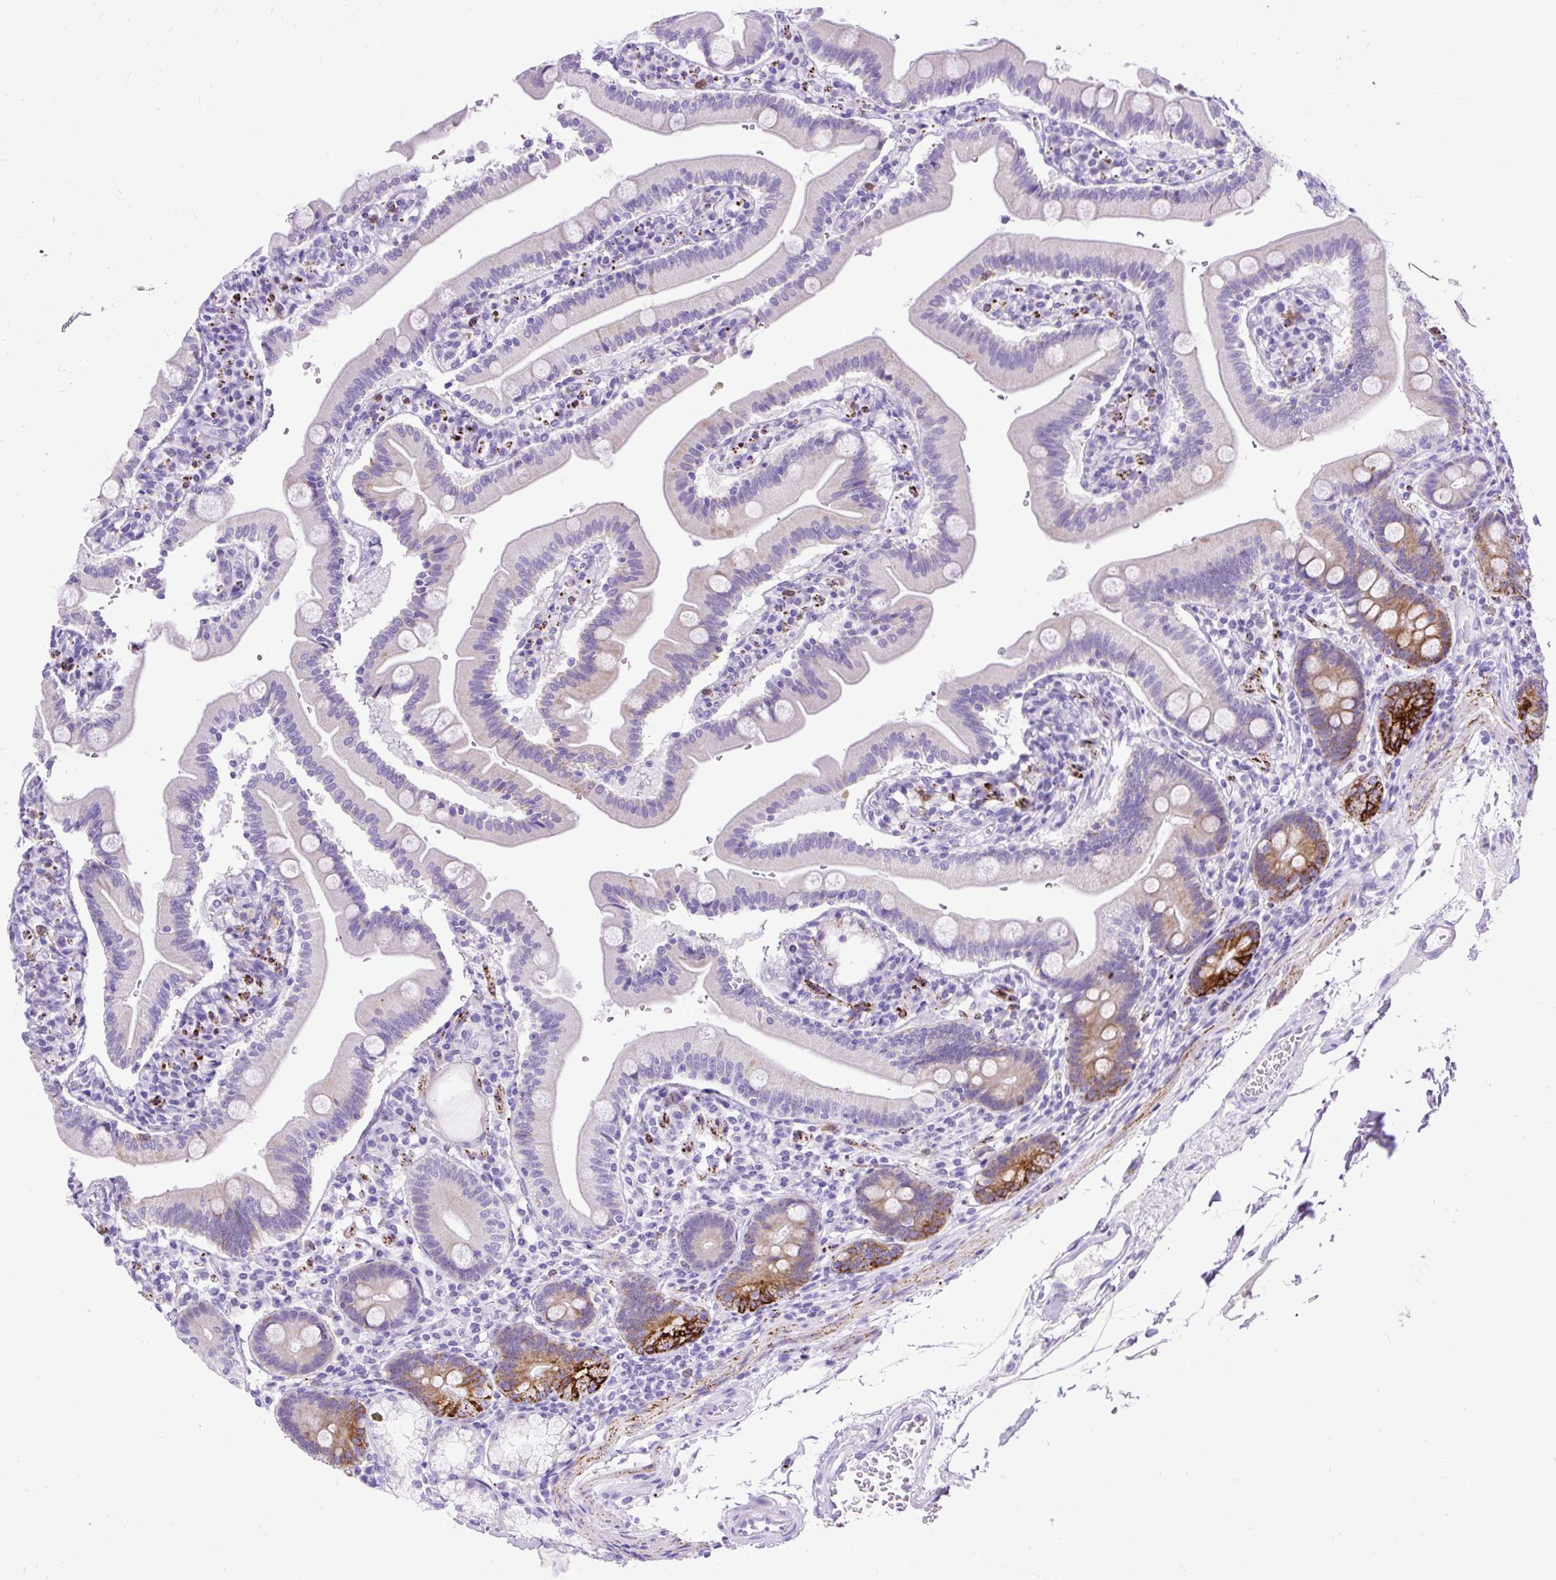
{"staining": {"intensity": "strong", "quantity": "25%-75%", "location": "cytoplasmic/membranous"}, "tissue": "duodenum", "cell_type": "Glandular cells", "image_type": "normal", "snomed": [{"axis": "morphology", "description": "Normal tissue, NOS"}, {"axis": "topography", "description": "Duodenum"}], "caption": "Protein expression analysis of benign duodenum shows strong cytoplasmic/membranous positivity in about 25%-75% of glandular cells. The staining was performed using DAB to visualize the protein expression in brown, while the nuclei were stained in blue with hematoxylin (Magnification: 20x).", "gene": "ZNF256", "patient": {"sex": "female", "age": 67}}